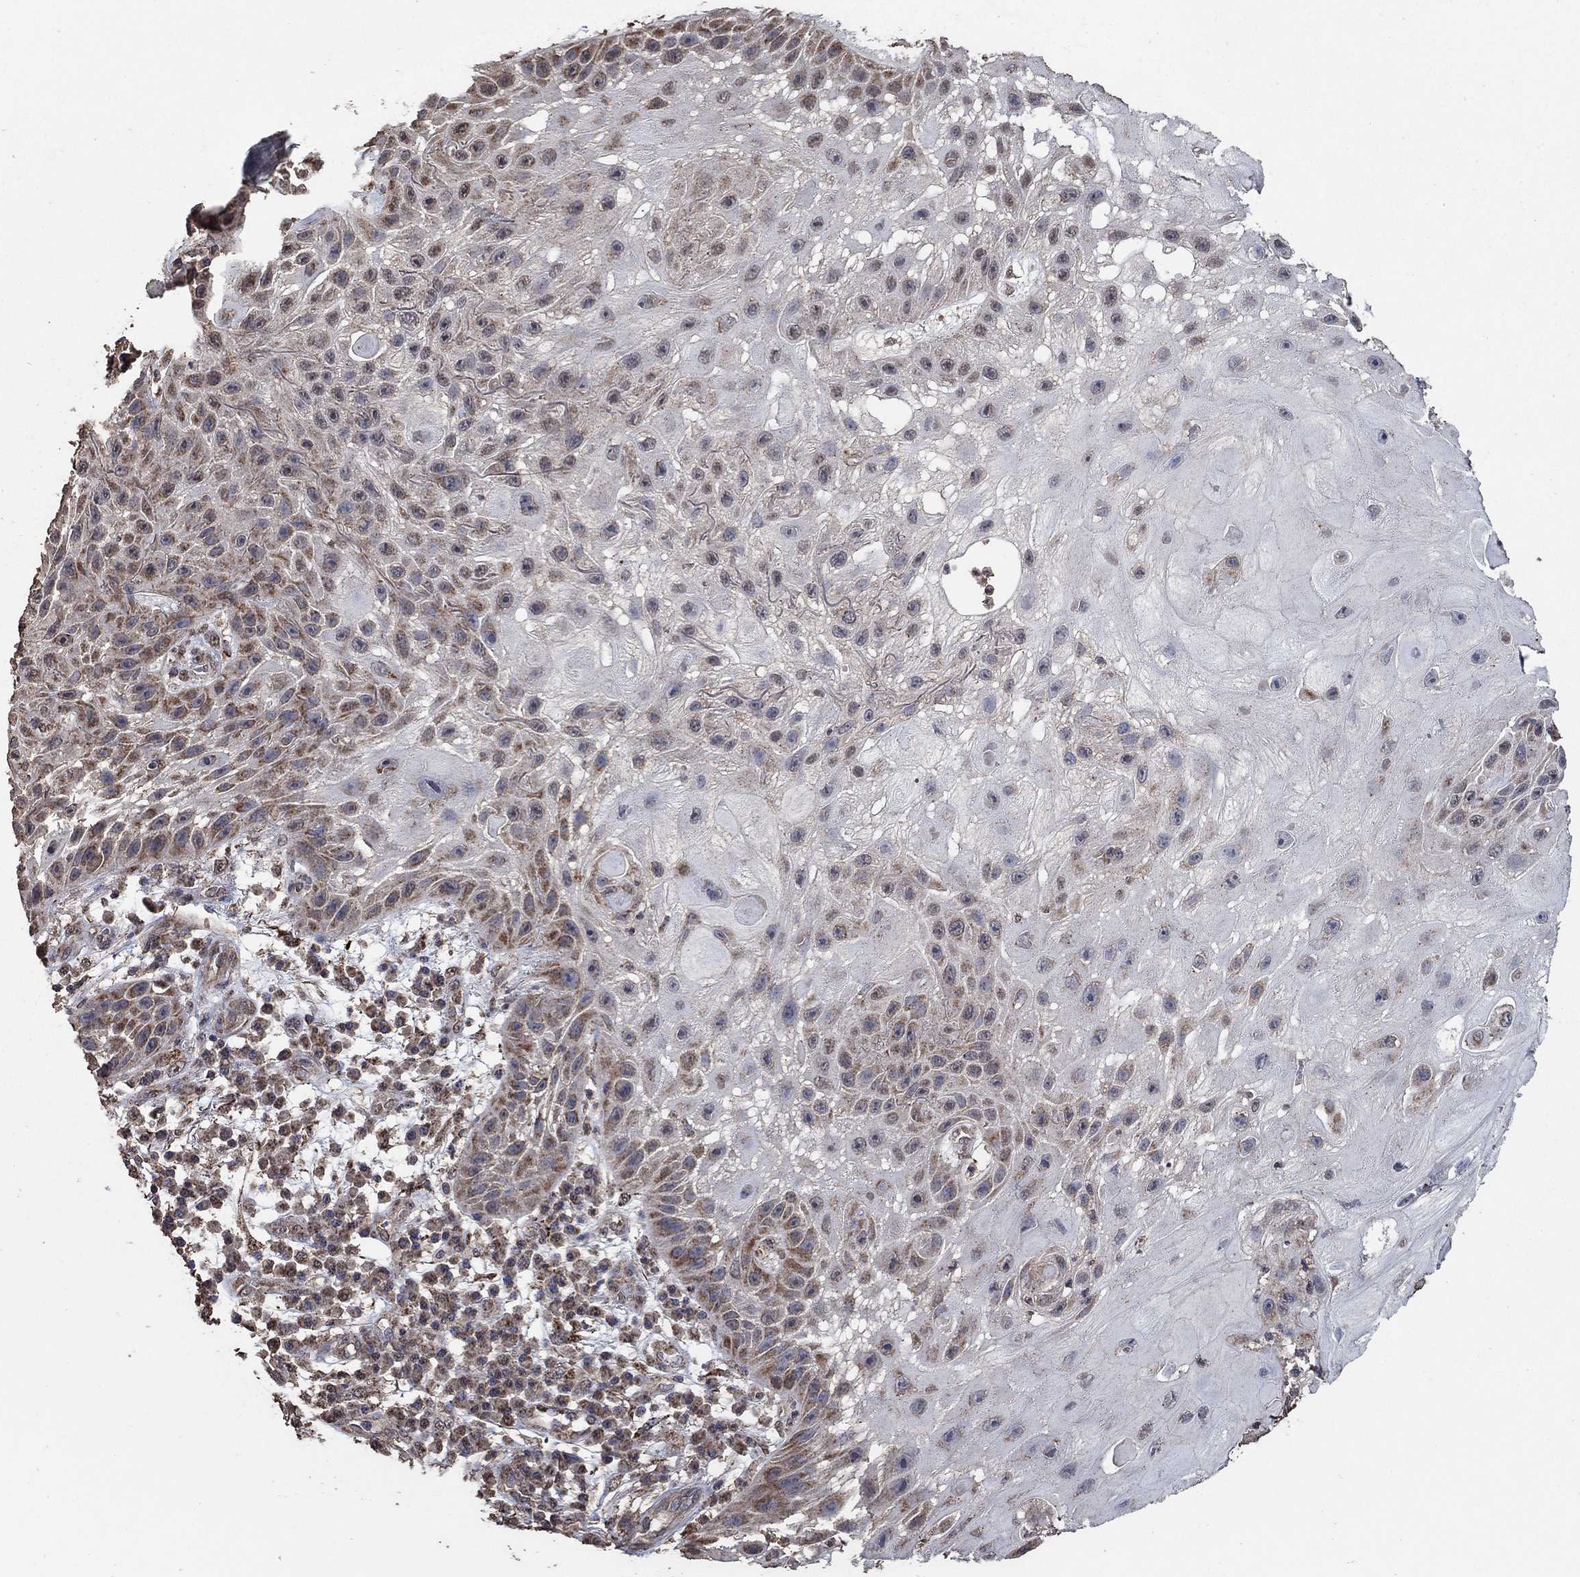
{"staining": {"intensity": "weak", "quantity": "25%-75%", "location": "cytoplasmic/membranous,nuclear"}, "tissue": "skin cancer", "cell_type": "Tumor cells", "image_type": "cancer", "snomed": [{"axis": "morphology", "description": "Normal tissue, NOS"}, {"axis": "morphology", "description": "Squamous cell carcinoma, NOS"}, {"axis": "topography", "description": "Skin"}], "caption": "A photomicrograph of skin squamous cell carcinoma stained for a protein demonstrates weak cytoplasmic/membranous and nuclear brown staining in tumor cells. (DAB (3,3'-diaminobenzidine) IHC, brown staining for protein, blue staining for nuclei).", "gene": "MRPS24", "patient": {"sex": "male", "age": 79}}